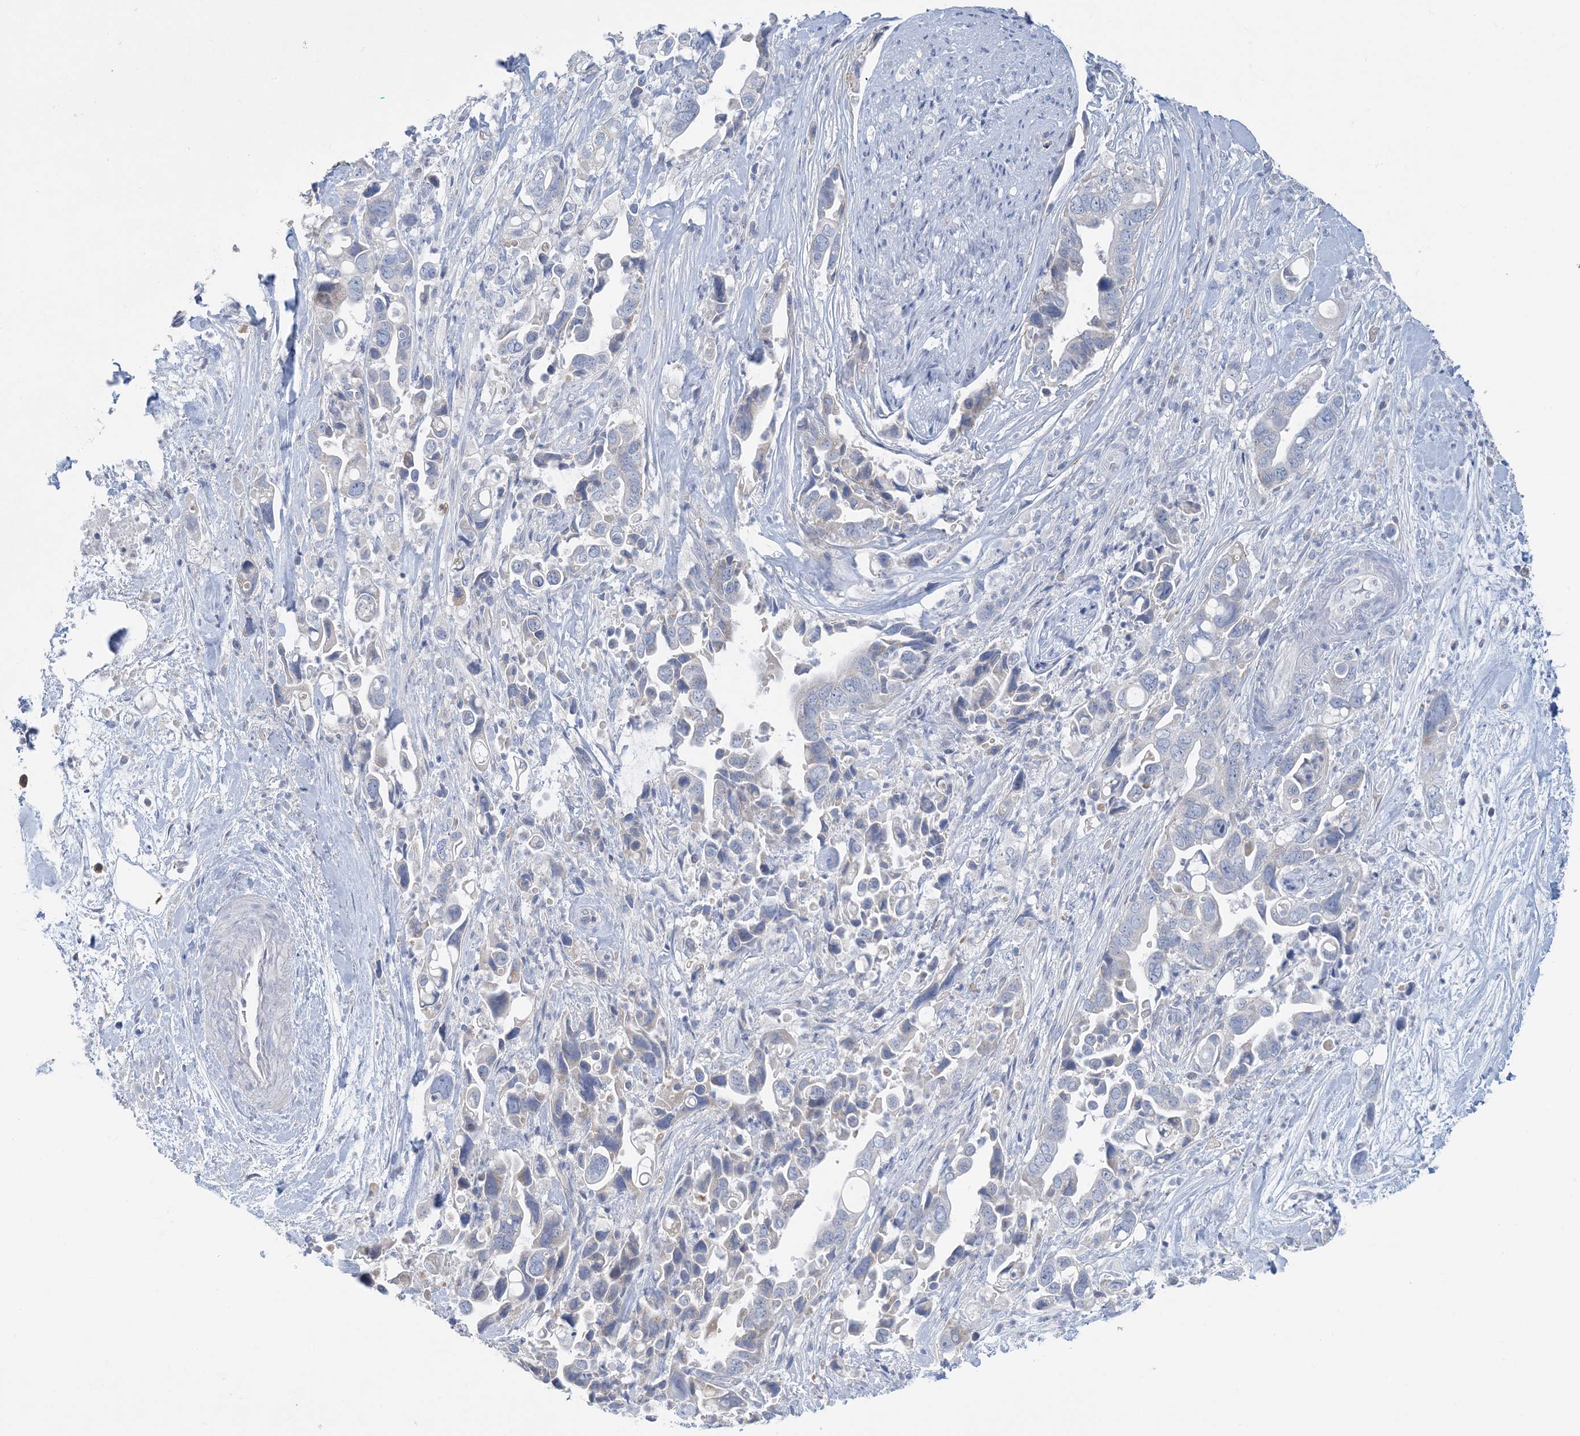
{"staining": {"intensity": "negative", "quantity": "none", "location": "none"}, "tissue": "pancreatic cancer", "cell_type": "Tumor cells", "image_type": "cancer", "snomed": [{"axis": "morphology", "description": "Adenocarcinoma, NOS"}, {"axis": "topography", "description": "Pancreas"}], "caption": "Tumor cells show no significant positivity in adenocarcinoma (pancreatic).", "gene": "ZCCHC18", "patient": {"sex": "female", "age": 72}}